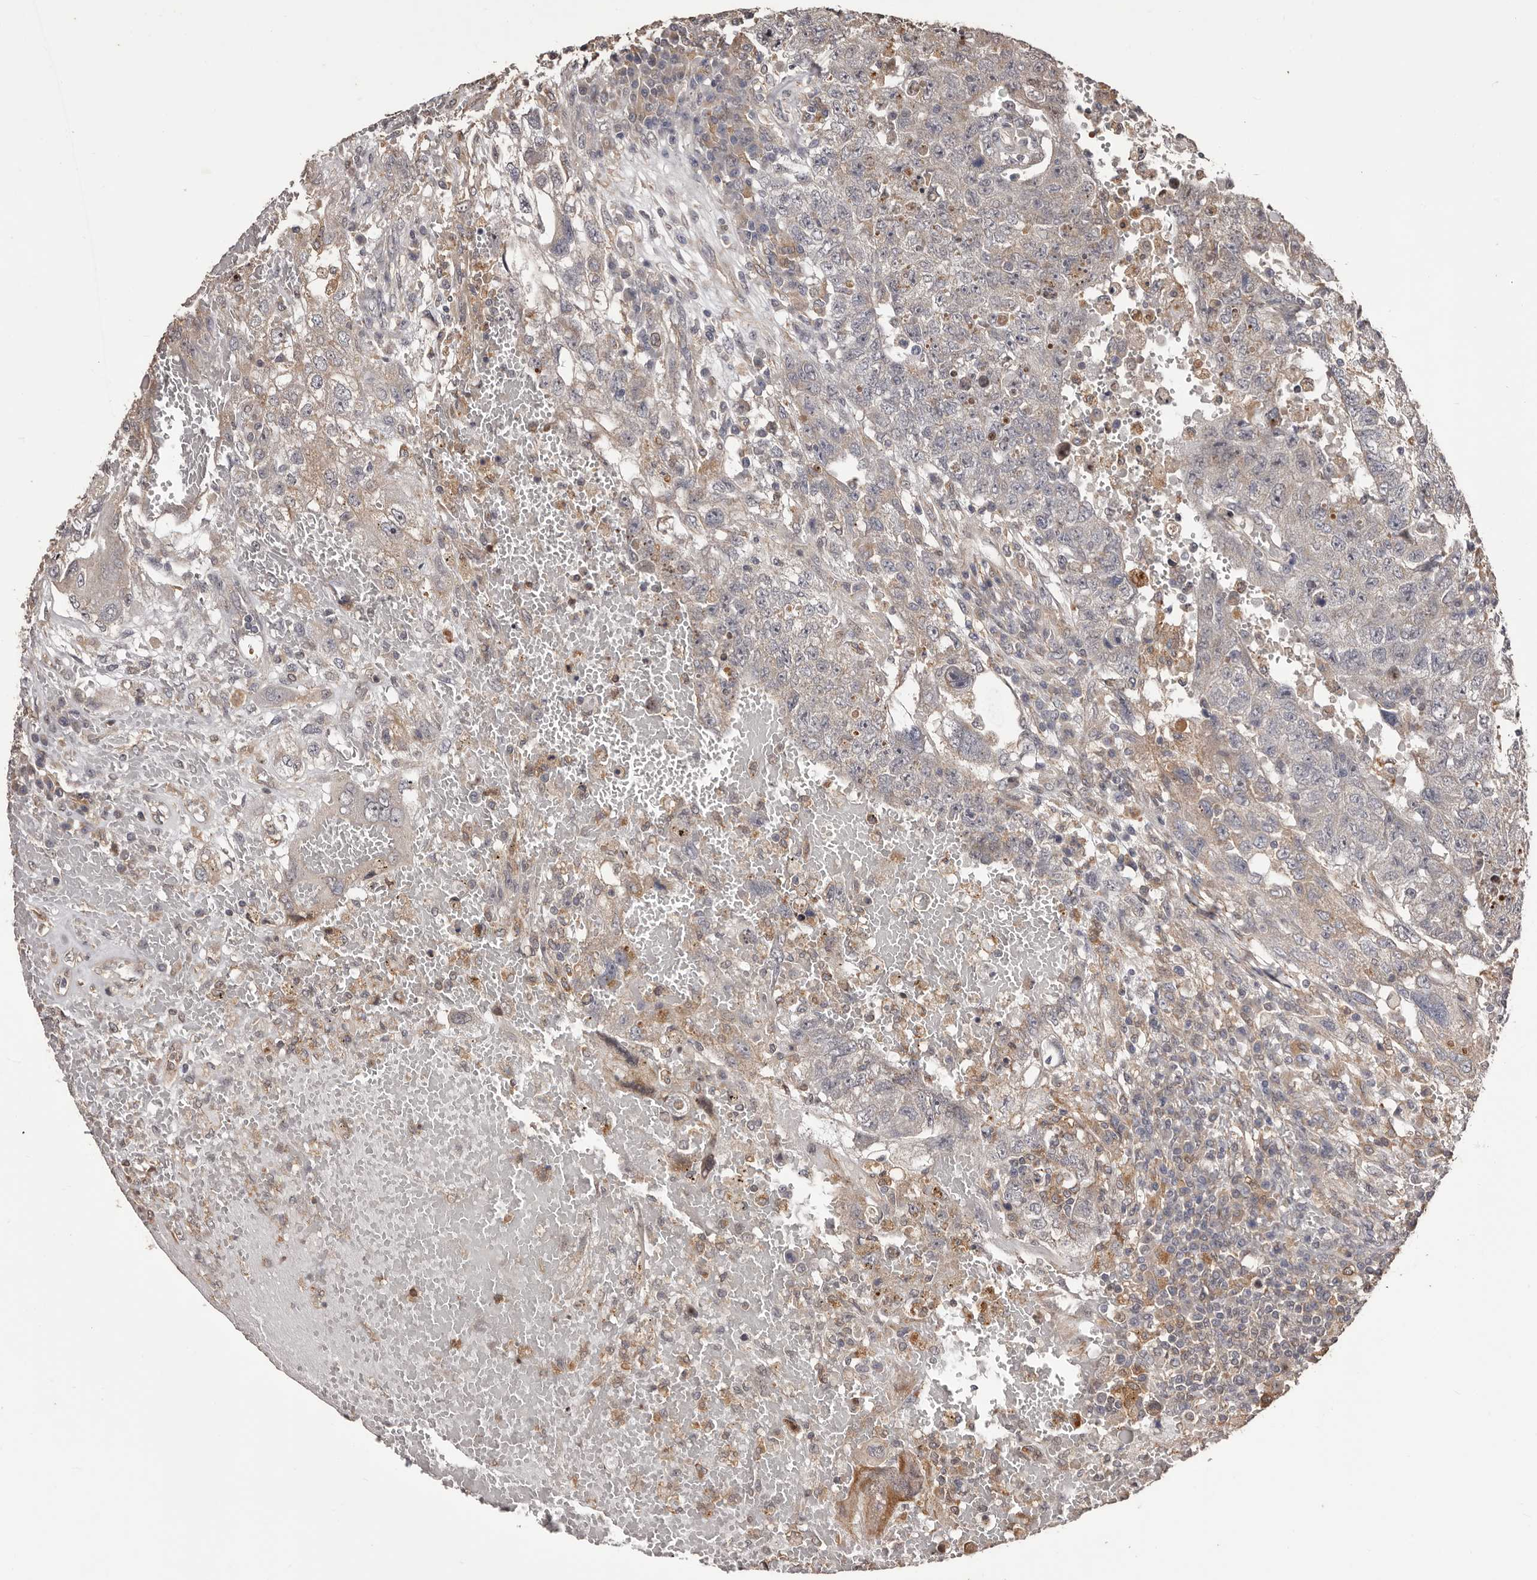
{"staining": {"intensity": "weak", "quantity": "<25%", "location": "cytoplasmic/membranous"}, "tissue": "testis cancer", "cell_type": "Tumor cells", "image_type": "cancer", "snomed": [{"axis": "morphology", "description": "Carcinoma, Embryonal, NOS"}, {"axis": "topography", "description": "Testis"}], "caption": "This is an immunohistochemistry (IHC) photomicrograph of testis cancer (embryonal carcinoma). There is no staining in tumor cells.", "gene": "ZCCHC7", "patient": {"sex": "male", "age": 26}}